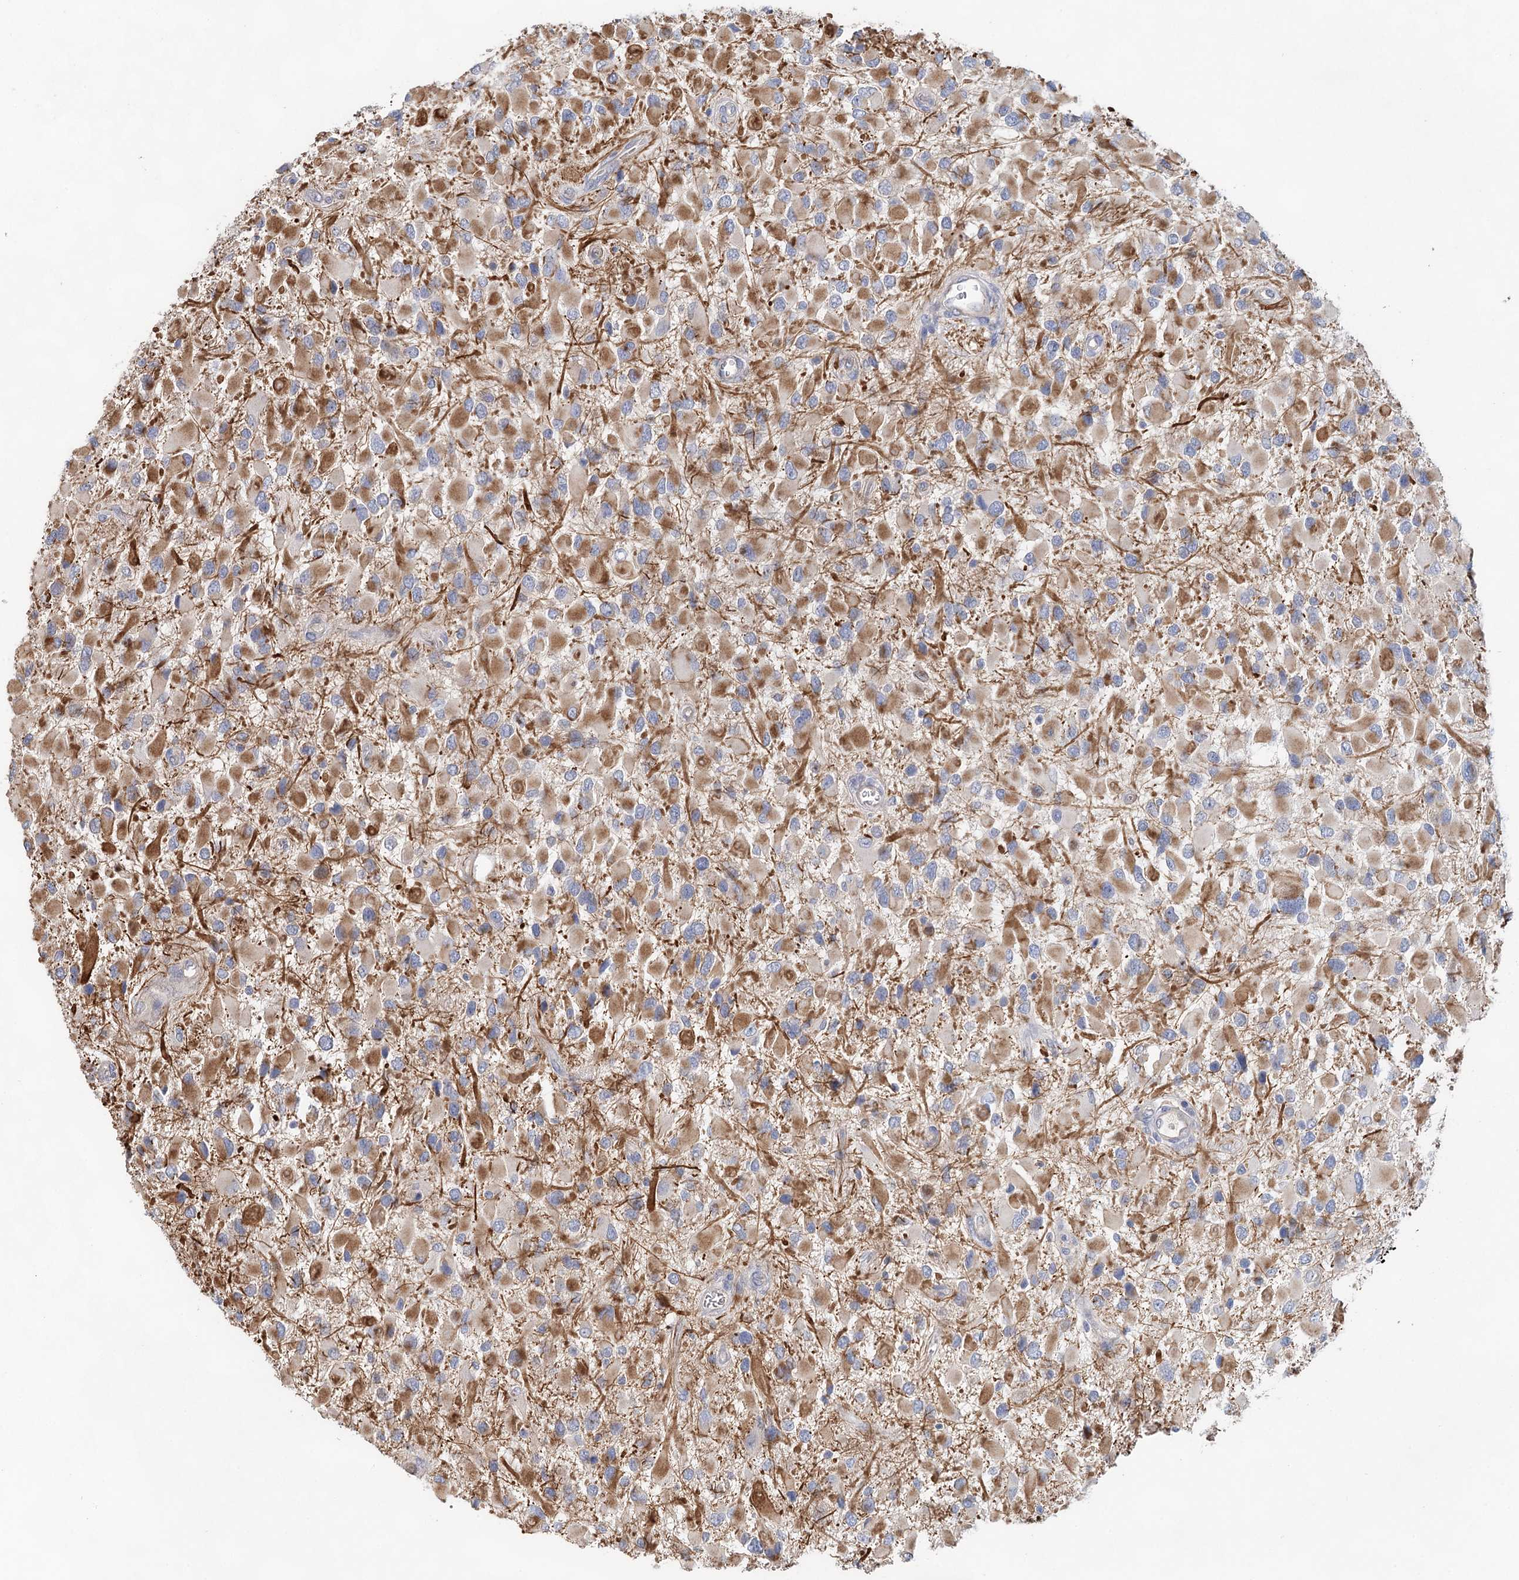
{"staining": {"intensity": "moderate", "quantity": "25%-75%", "location": "cytoplasmic/membranous"}, "tissue": "glioma", "cell_type": "Tumor cells", "image_type": "cancer", "snomed": [{"axis": "morphology", "description": "Glioma, malignant, High grade"}, {"axis": "topography", "description": "Brain"}], "caption": "Immunohistochemistry histopathology image of neoplastic tissue: glioma stained using immunohistochemistry exhibits medium levels of moderate protein expression localized specifically in the cytoplasmic/membranous of tumor cells, appearing as a cytoplasmic/membranous brown color.", "gene": "MYL6B", "patient": {"sex": "male", "age": 53}}